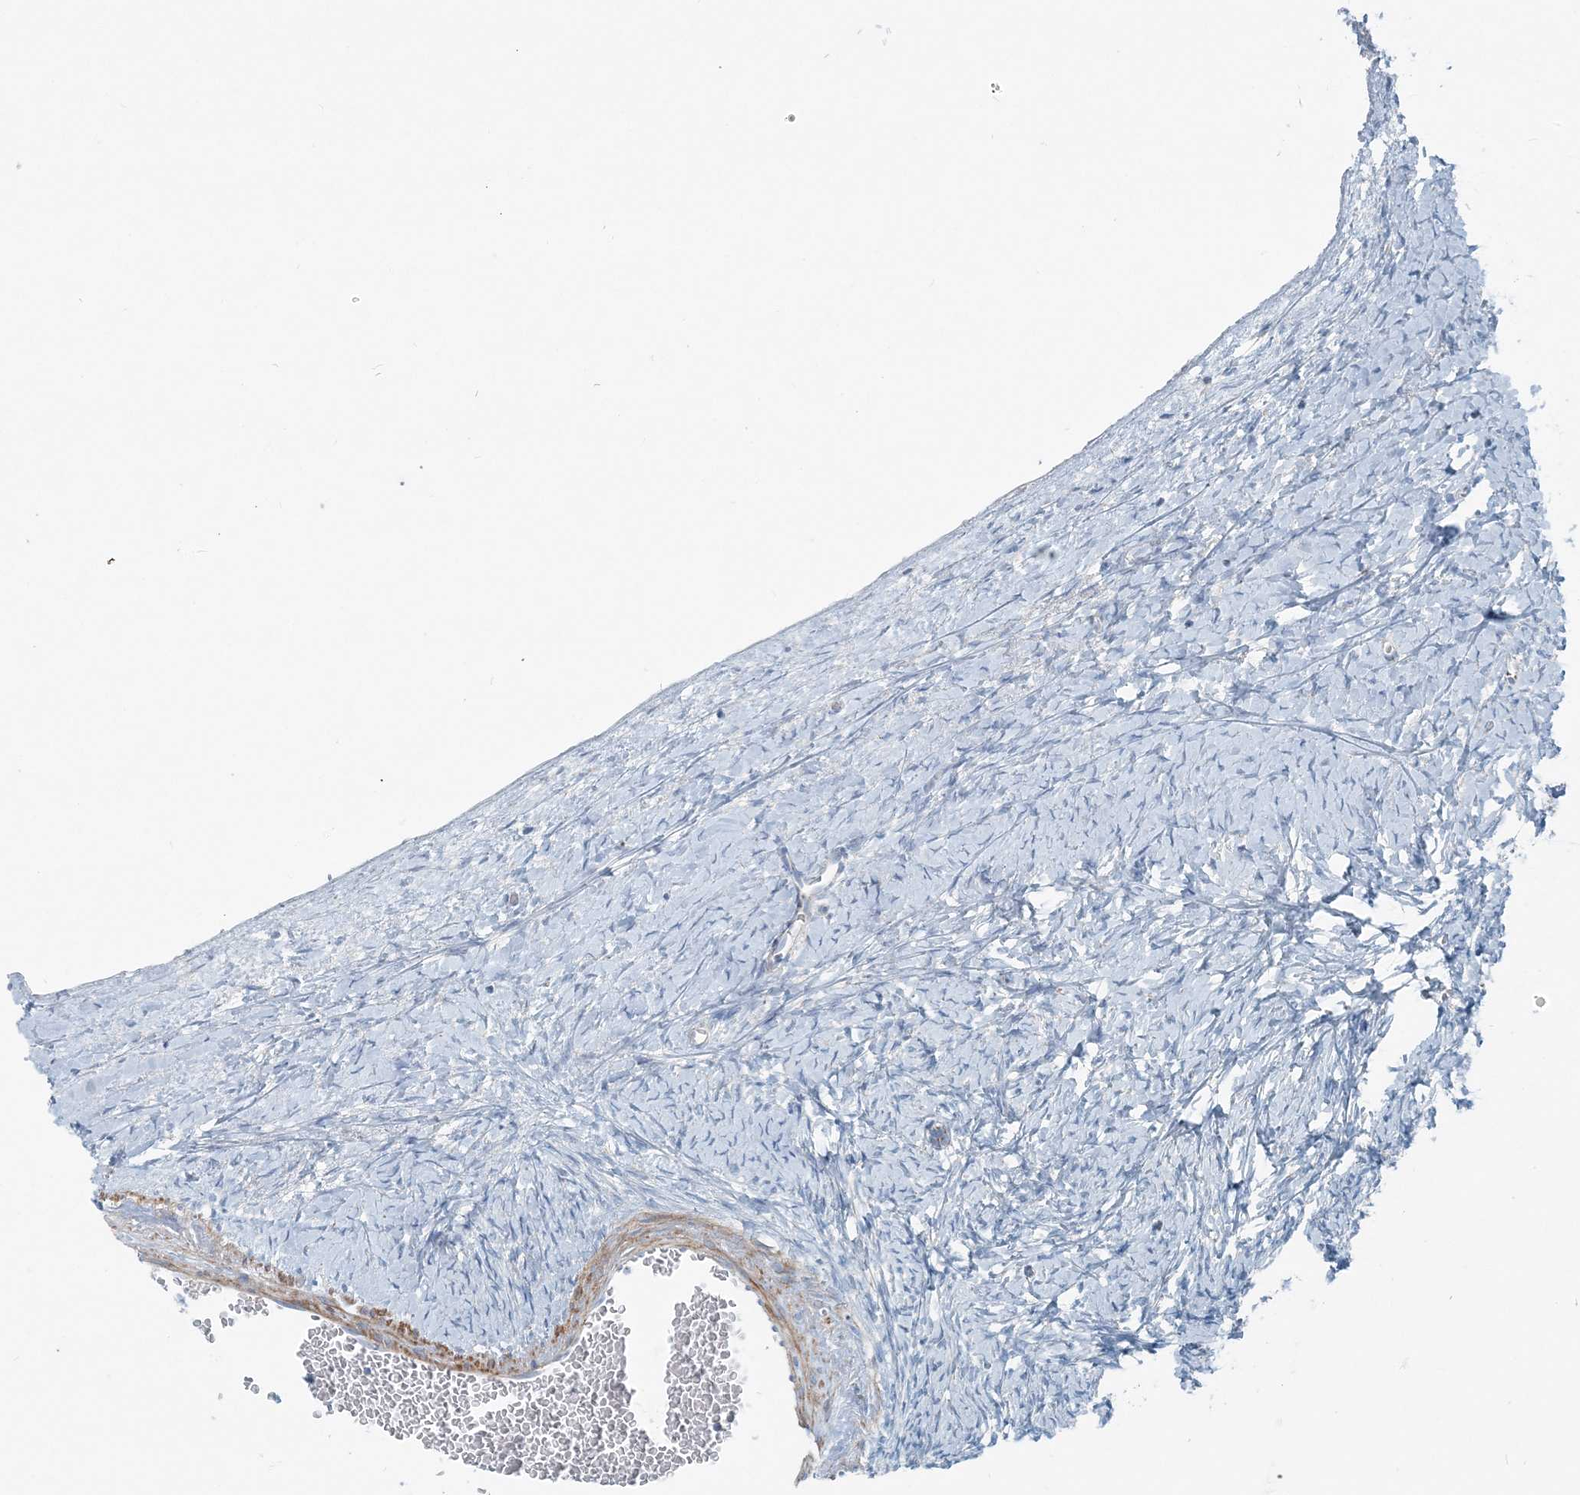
{"staining": {"intensity": "strong", "quantity": ">75%", "location": "cytoplasmic/membranous"}, "tissue": "ovary", "cell_type": "Follicle cells", "image_type": "normal", "snomed": [{"axis": "morphology", "description": "Normal tissue, NOS"}, {"axis": "morphology", "description": "Developmental malformation"}, {"axis": "topography", "description": "Ovary"}], "caption": "A high-resolution histopathology image shows IHC staining of normal ovary, which reveals strong cytoplasmic/membranous staining in approximately >75% of follicle cells. Ihc stains the protein of interest in brown and the nuclei are stained blue.", "gene": "INTU", "patient": {"sex": "female", "age": 39}}